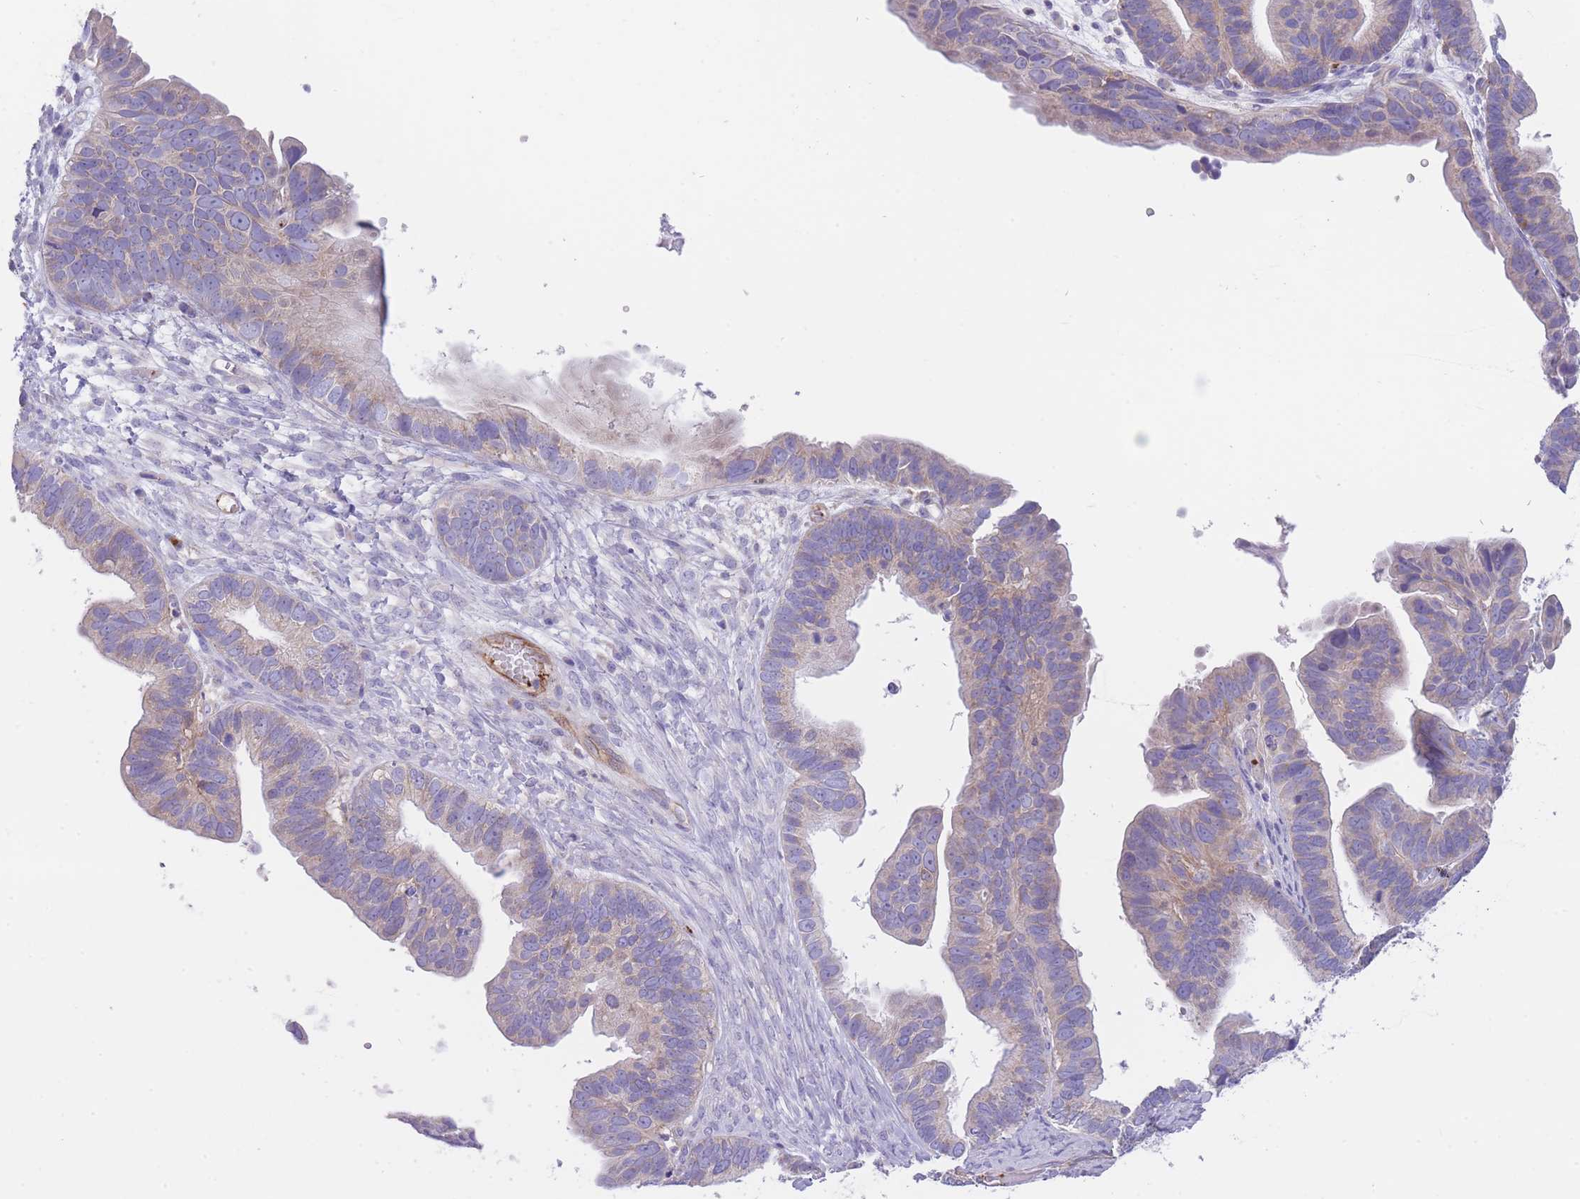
{"staining": {"intensity": "weak", "quantity": "<25%", "location": "cytoplasmic/membranous"}, "tissue": "ovarian cancer", "cell_type": "Tumor cells", "image_type": "cancer", "snomed": [{"axis": "morphology", "description": "Cystadenocarcinoma, serous, NOS"}, {"axis": "topography", "description": "Ovary"}], "caption": "Immunohistochemical staining of ovarian serous cystadenocarcinoma displays no significant positivity in tumor cells. (Immunohistochemistry (ihc), brightfield microscopy, high magnification).", "gene": "LDB3", "patient": {"sex": "female", "age": 56}}